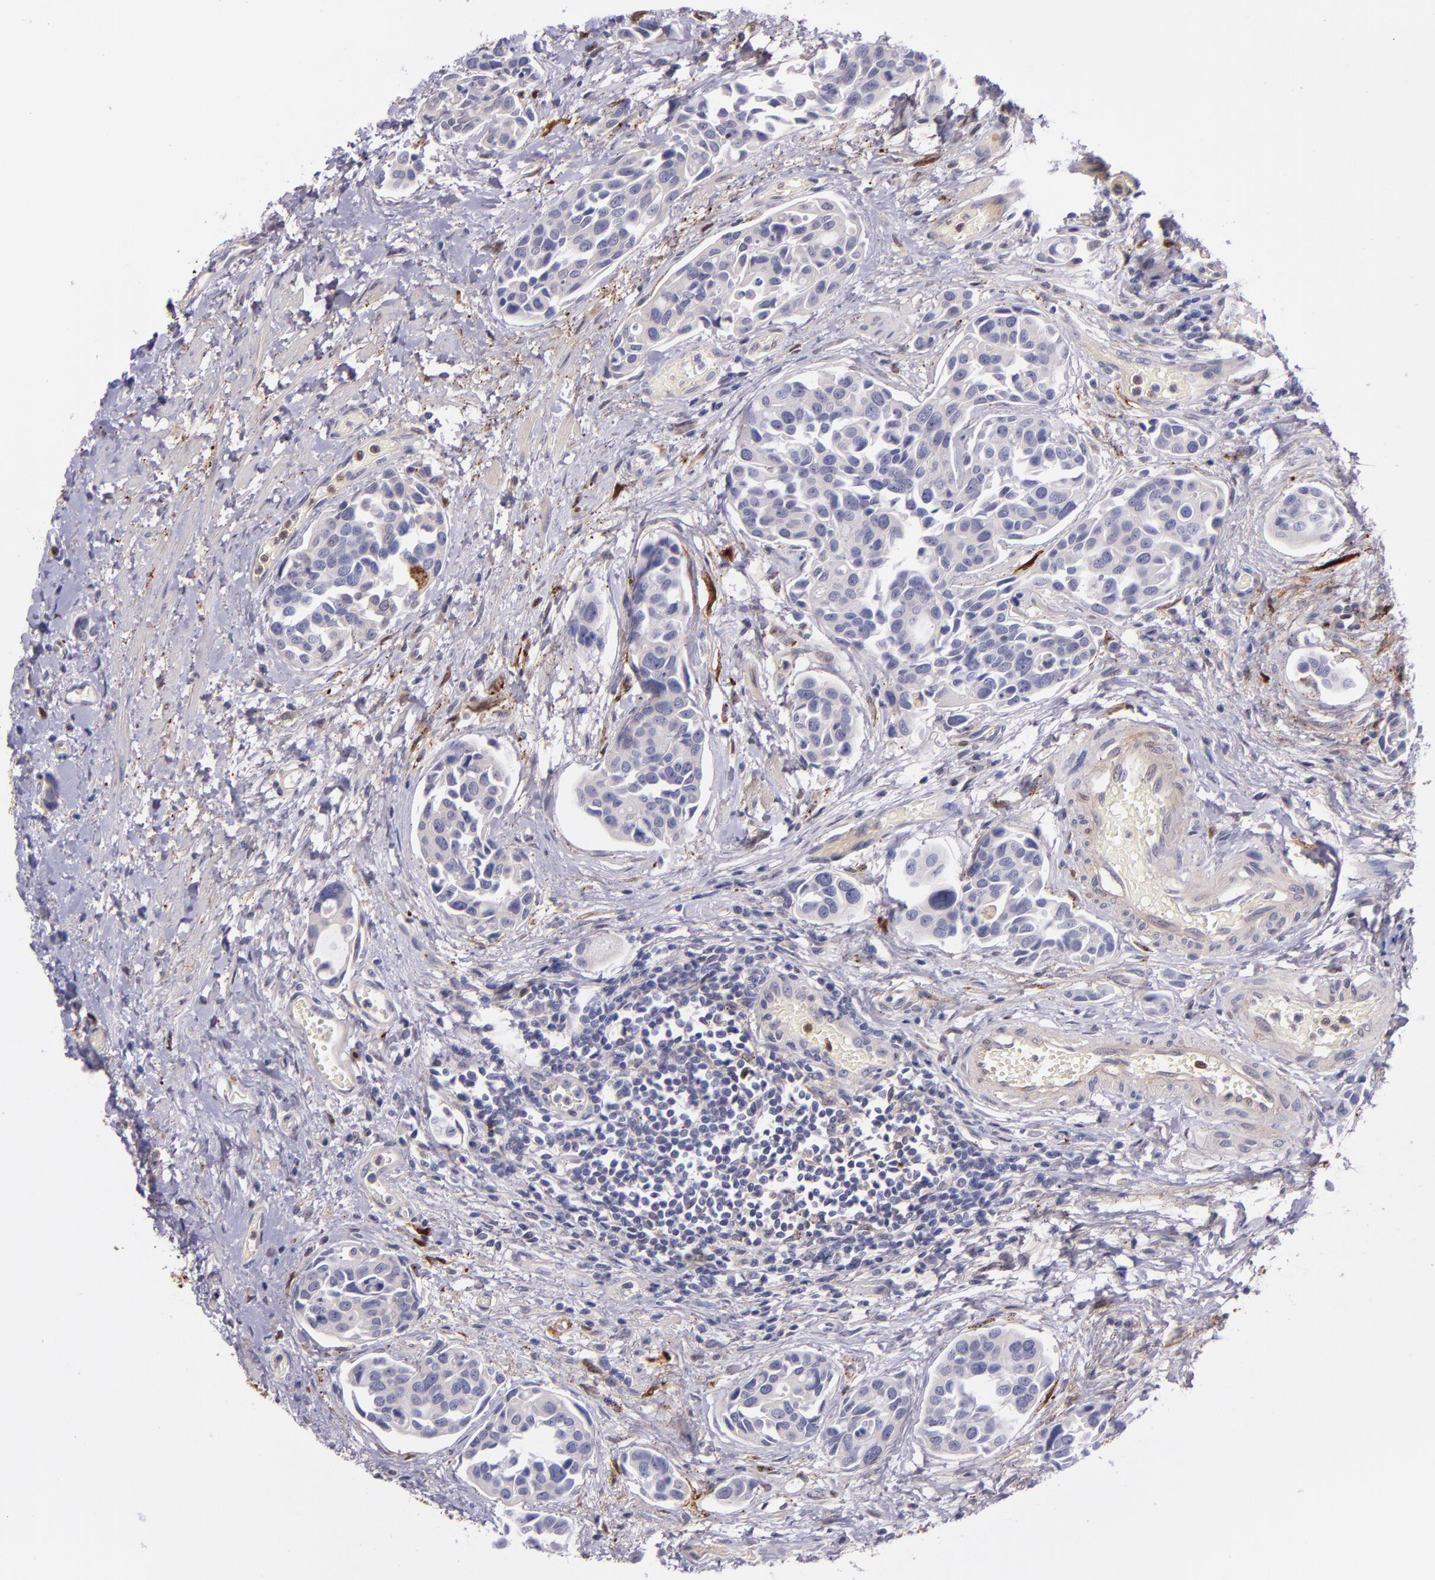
{"staining": {"intensity": "negative", "quantity": "none", "location": "none"}, "tissue": "urothelial cancer", "cell_type": "Tumor cells", "image_type": "cancer", "snomed": [{"axis": "morphology", "description": "Urothelial carcinoma, High grade"}, {"axis": "topography", "description": "Urinary bladder"}], "caption": "Tumor cells are negative for brown protein staining in urothelial cancer. (DAB immunohistochemistry (IHC) with hematoxylin counter stain).", "gene": "LGALS1", "patient": {"sex": "male", "age": 78}}